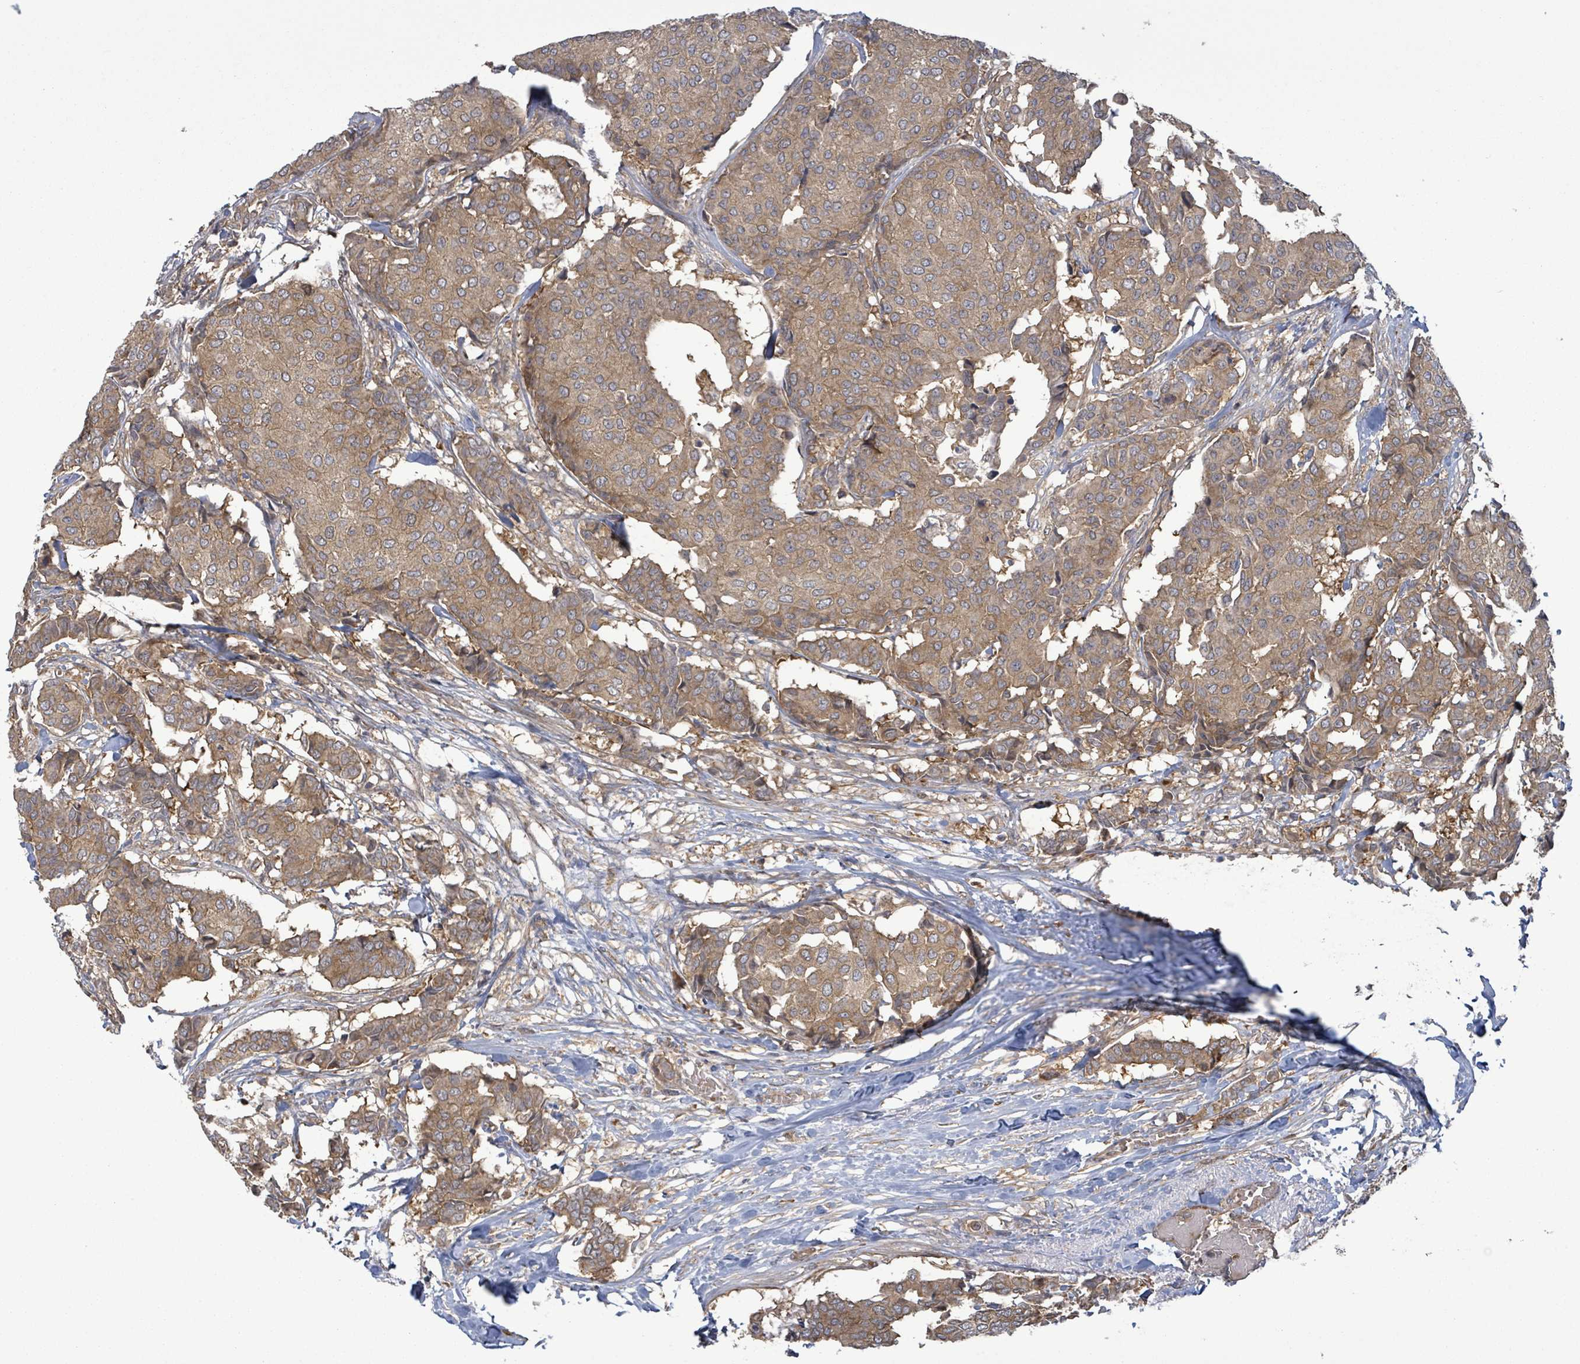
{"staining": {"intensity": "moderate", "quantity": ">75%", "location": "cytoplasmic/membranous"}, "tissue": "breast cancer", "cell_type": "Tumor cells", "image_type": "cancer", "snomed": [{"axis": "morphology", "description": "Duct carcinoma"}, {"axis": "topography", "description": "Breast"}], "caption": "Immunohistochemical staining of breast infiltrating ductal carcinoma shows medium levels of moderate cytoplasmic/membranous protein positivity in about >75% of tumor cells.", "gene": "MAP3K6", "patient": {"sex": "female", "age": 75}}